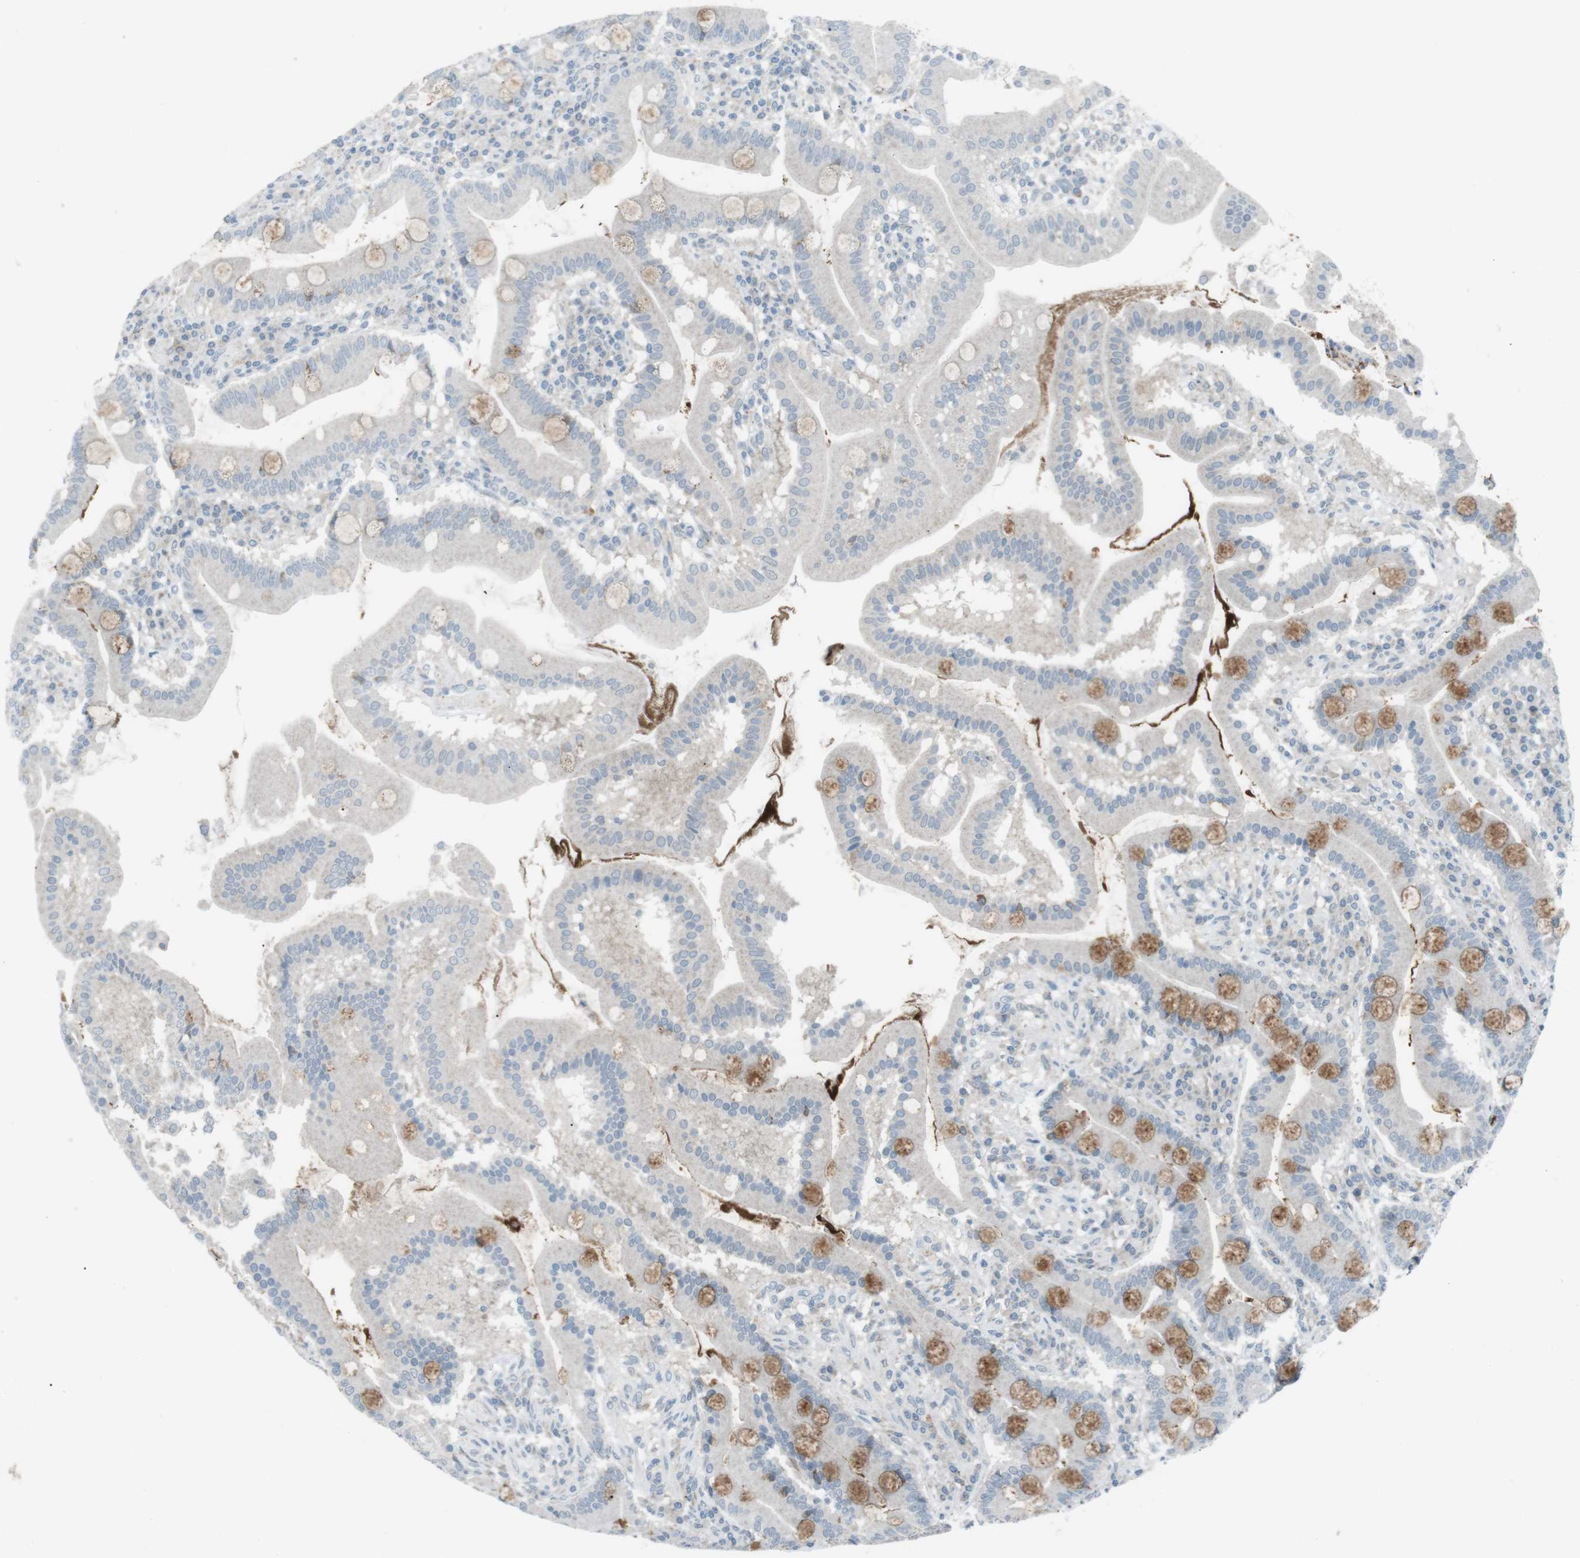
{"staining": {"intensity": "weak", "quantity": "<25%", "location": "cytoplasmic/membranous"}, "tissue": "duodenum", "cell_type": "Glandular cells", "image_type": "normal", "snomed": [{"axis": "morphology", "description": "Normal tissue, NOS"}, {"axis": "topography", "description": "Duodenum"}], "caption": "Histopathology image shows no protein staining in glandular cells of unremarkable duodenum. (DAB immunohistochemistry with hematoxylin counter stain).", "gene": "FCRLA", "patient": {"sex": "male", "age": 50}}